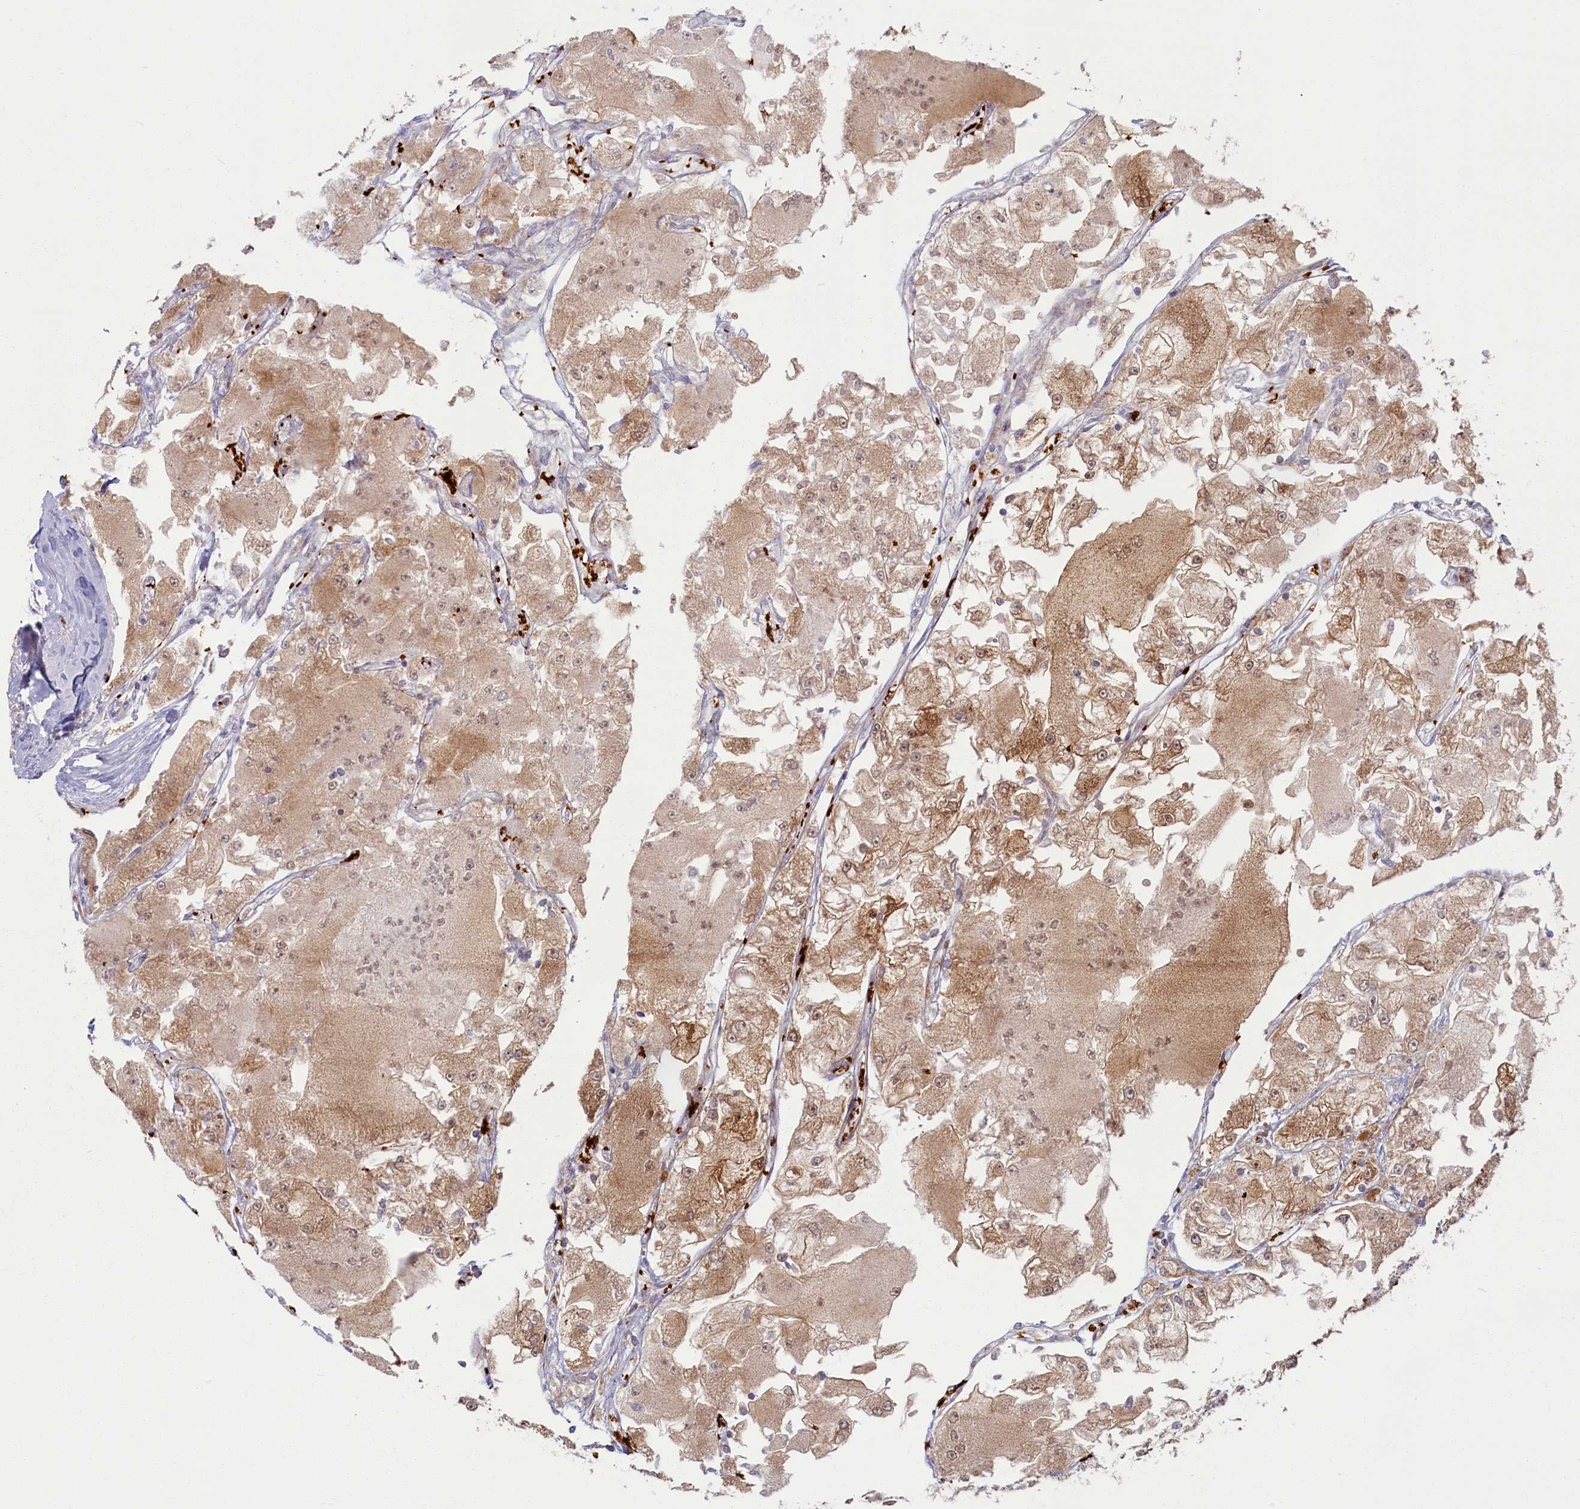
{"staining": {"intensity": "moderate", "quantity": ">75%", "location": "cytoplasmic/membranous"}, "tissue": "renal cancer", "cell_type": "Tumor cells", "image_type": "cancer", "snomed": [{"axis": "morphology", "description": "Adenocarcinoma, NOS"}, {"axis": "topography", "description": "Kidney"}], "caption": "Immunohistochemical staining of renal cancer (adenocarcinoma) exhibits medium levels of moderate cytoplasmic/membranous expression in about >75% of tumor cells.", "gene": "BLVRB", "patient": {"sex": "female", "age": 72}}